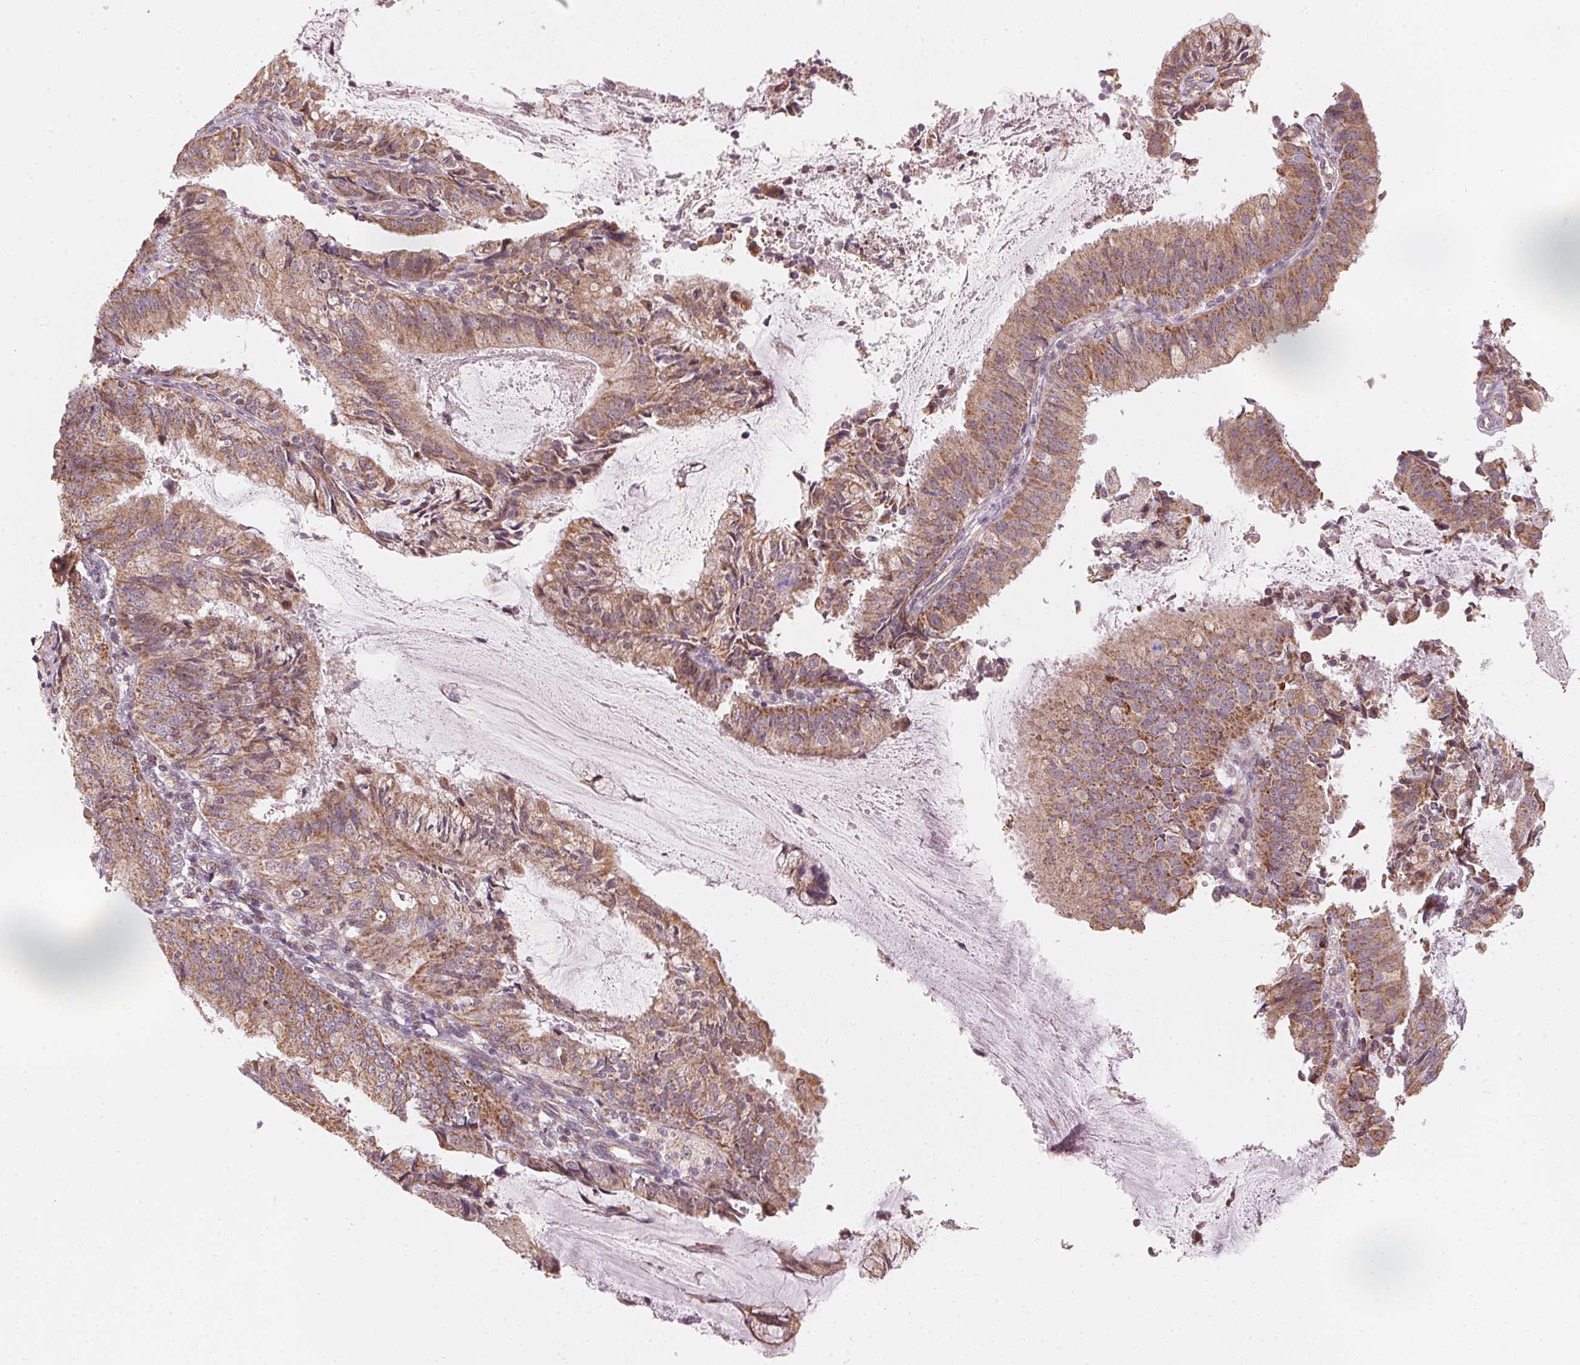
{"staining": {"intensity": "moderate", "quantity": ">75%", "location": "cytoplasmic/membranous"}, "tissue": "endometrial cancer", "cell_type": "Tumor cells", "image_type": "cancer", "snomed": [{"axis": "morphology", "description": "Adenocarcinoma, NOS"}, {"axis": "topography", "description": "Endometrium"}], "caption": "Tumor cells reveal medium levels of moderate cytoplasmic/membranous staining in about >75% of cells in endometrial cancer (adenocarcinoma).", "gene": "MATCAP1", "patient": {"sex": "female", "age": 57}}